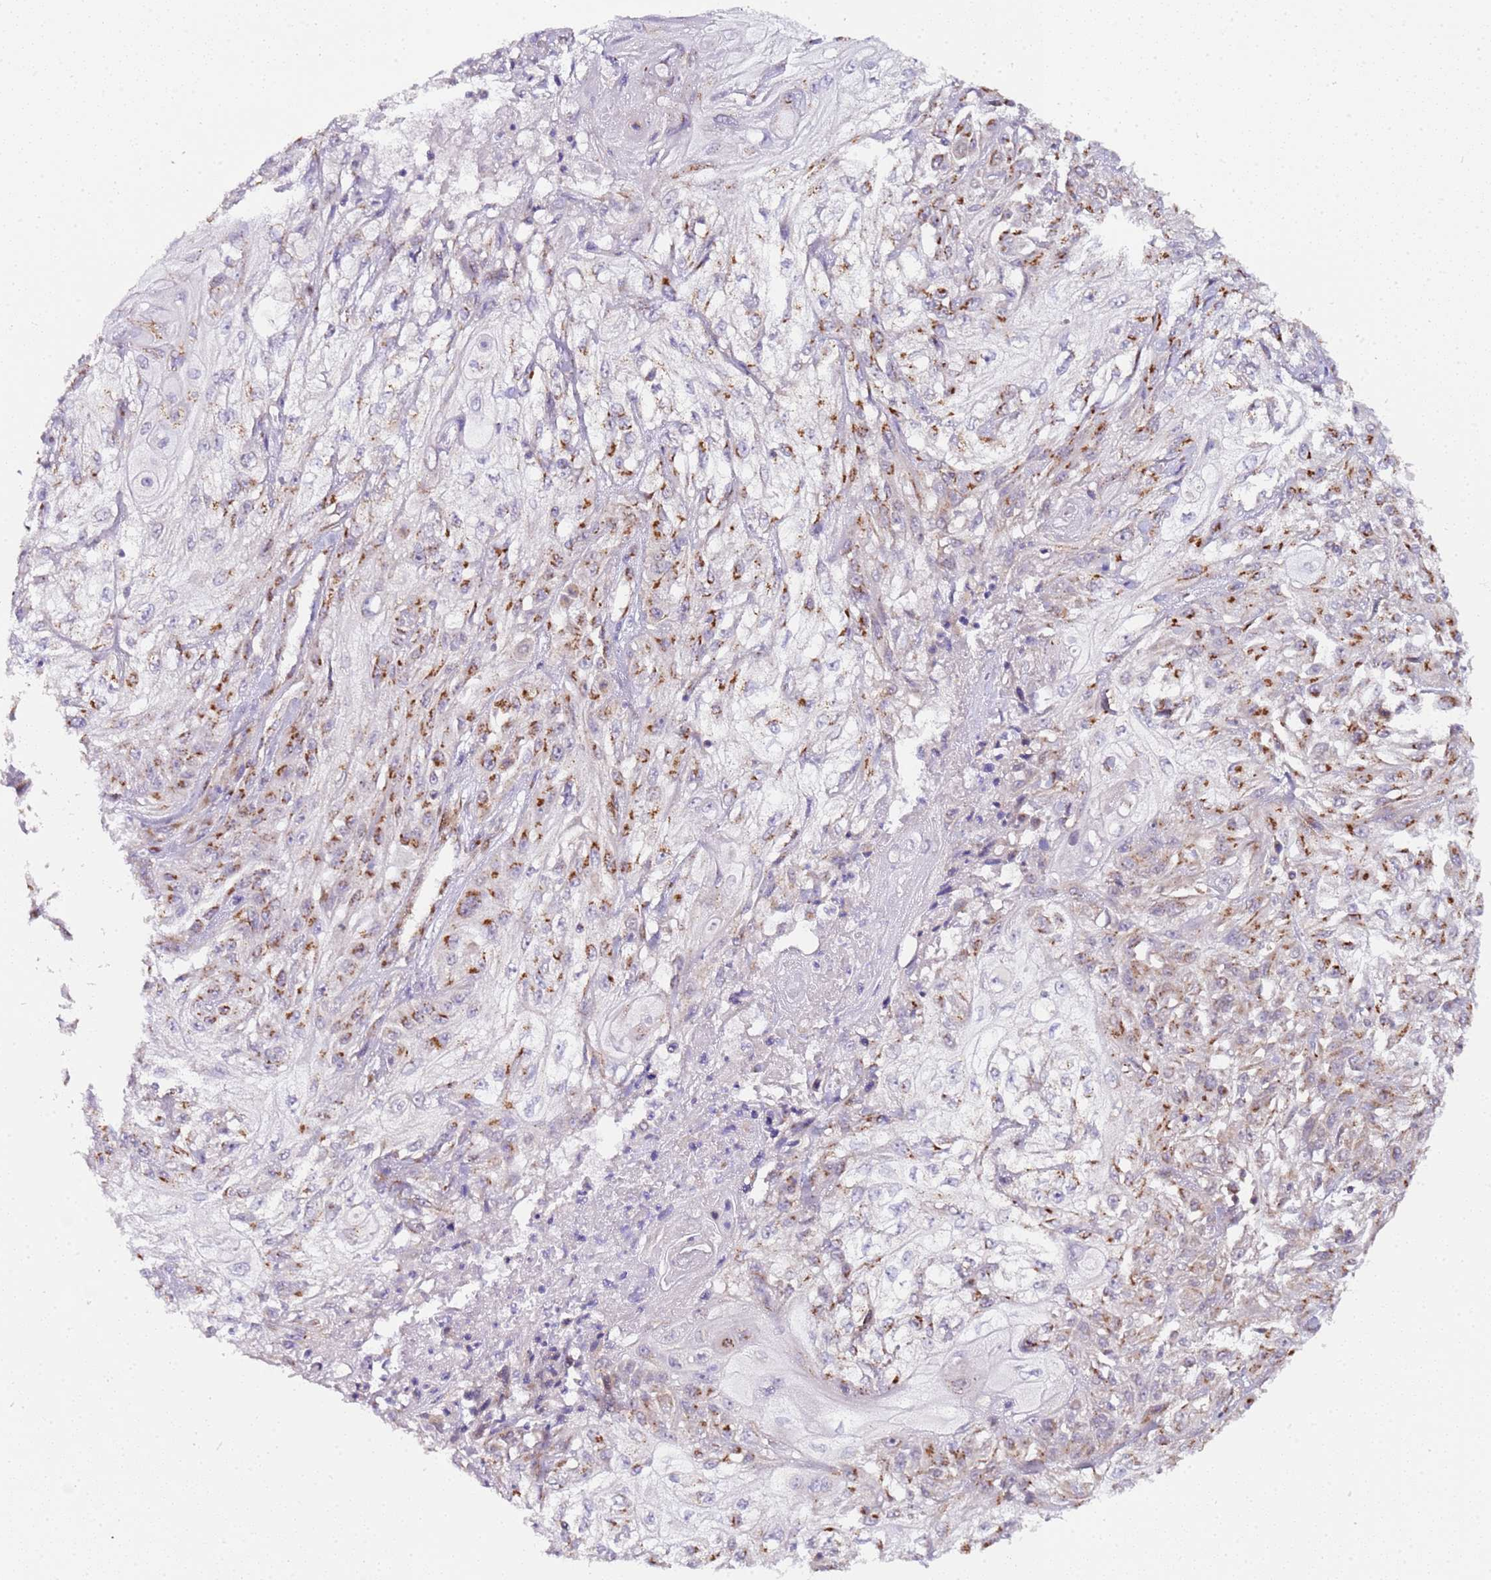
{"staining": {"intensity": "moderate", "quantity": "25%-75%", "location": "cytoplasmic/membranous"}, "tissue": "skin cancer", "cell_type": "Tumor cells", "image_type": "cancer", "snomed": [{"axis": "morphology", "description": "Squamous cell carcinoma, NOS"}, {"axis": "morphology", "description": "Squamous cell carcinoma, metastatic, NOS"}, {"axis": "topography", "description": "Skin"}, {"axis": "topography", "description": "Lymph node"}], "caption": "Skin metastatic squamous cell carcinoma tissue shows moderate cytoplasmic/membranous staining in about 25%-75% of tumor cells, visualized by immunohistochemistry. The protein of interest is stained brown, and the nuclei are stained in blue (DAB IHC with brightfield microscopy, high magnification).", "gene": "MRPL49", "patient": {"sex": "male", "age": 75}}